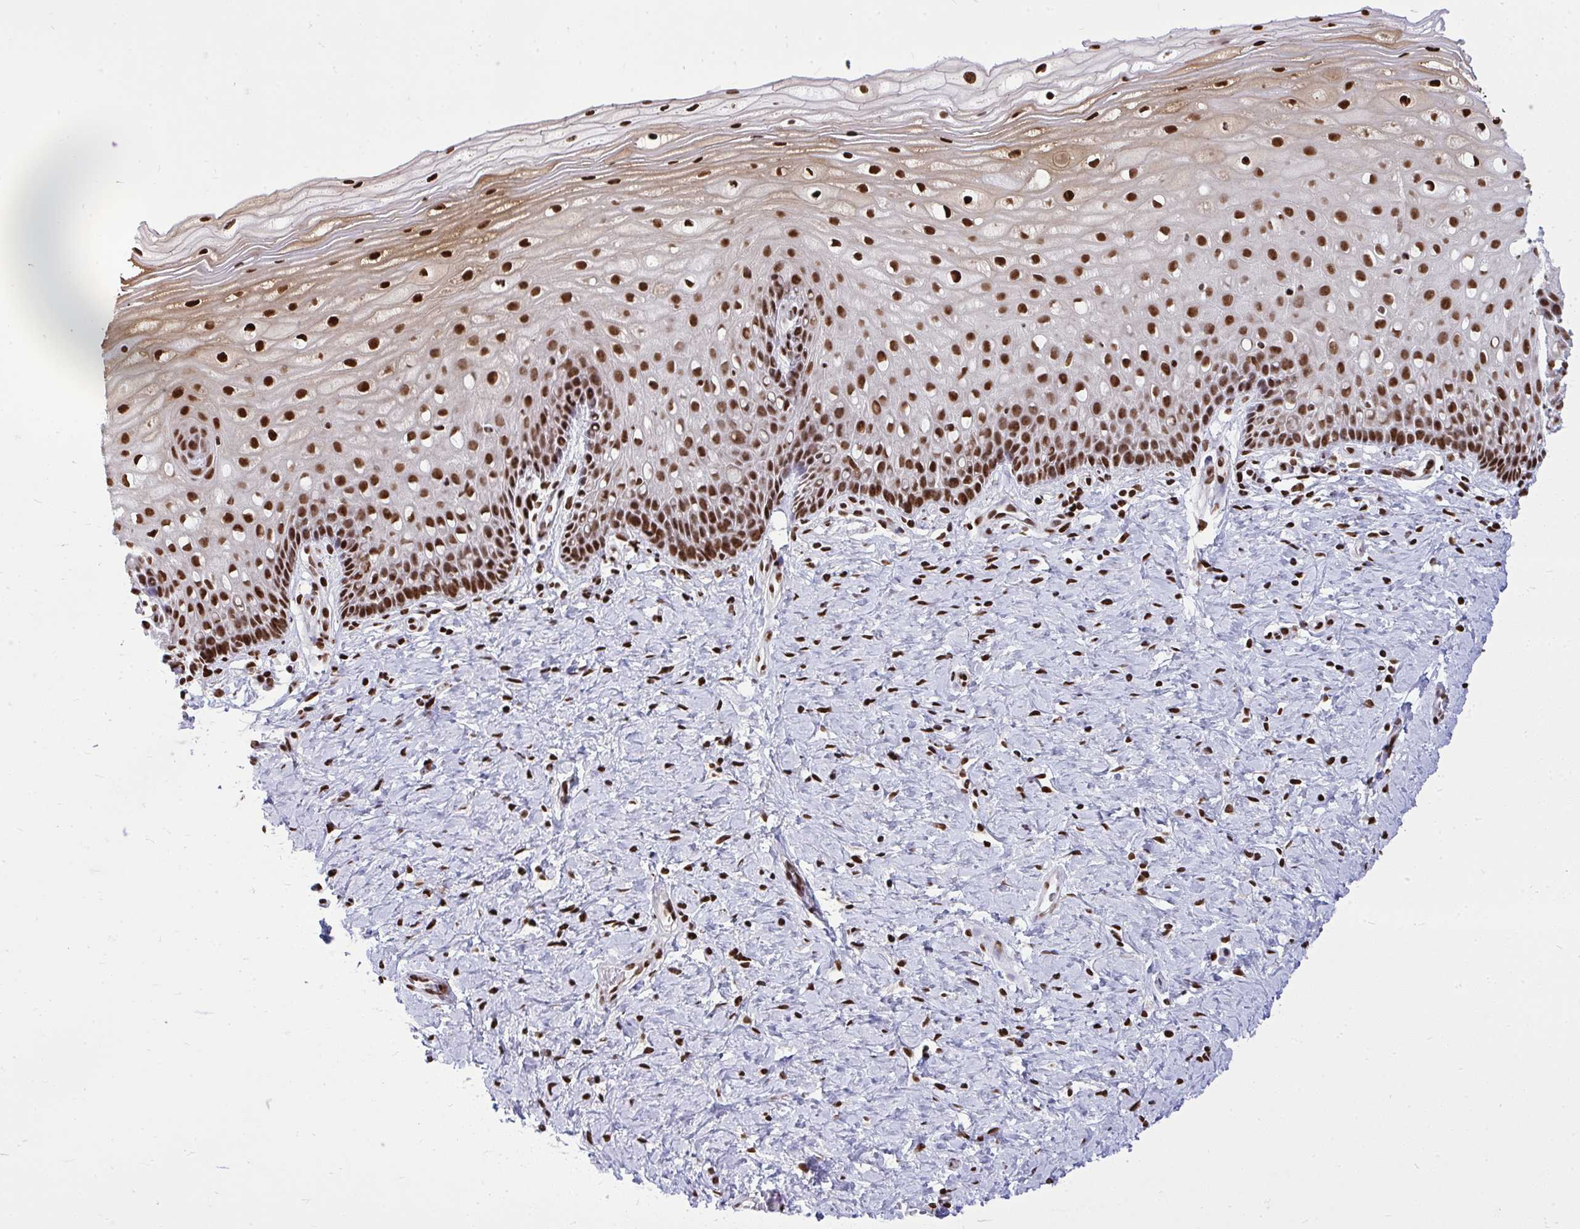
{"staining": {"intensity": "strong", "quantity": ">75%", "location": "nuclear"}, "tissue": "cervix", "cell_type": "Glandular cells", "image_type": "normal", "snomed": [{"axis": "morphology", "description": "Normal tissue, NOS"}, {"axis": "topography", "description": "Cervix"}], "caption": "Immunohistochemistry (IHC) micrograph of unremarkable cervix: cervix stained using immunohistochemistry demonstrates high levels of strong protein expression localized specifically in the nuclear of glandular cells, appearing as a nuclear brown color.", "gene": "TBL1Y", "patient": {"sex": "female", "age": 37}}